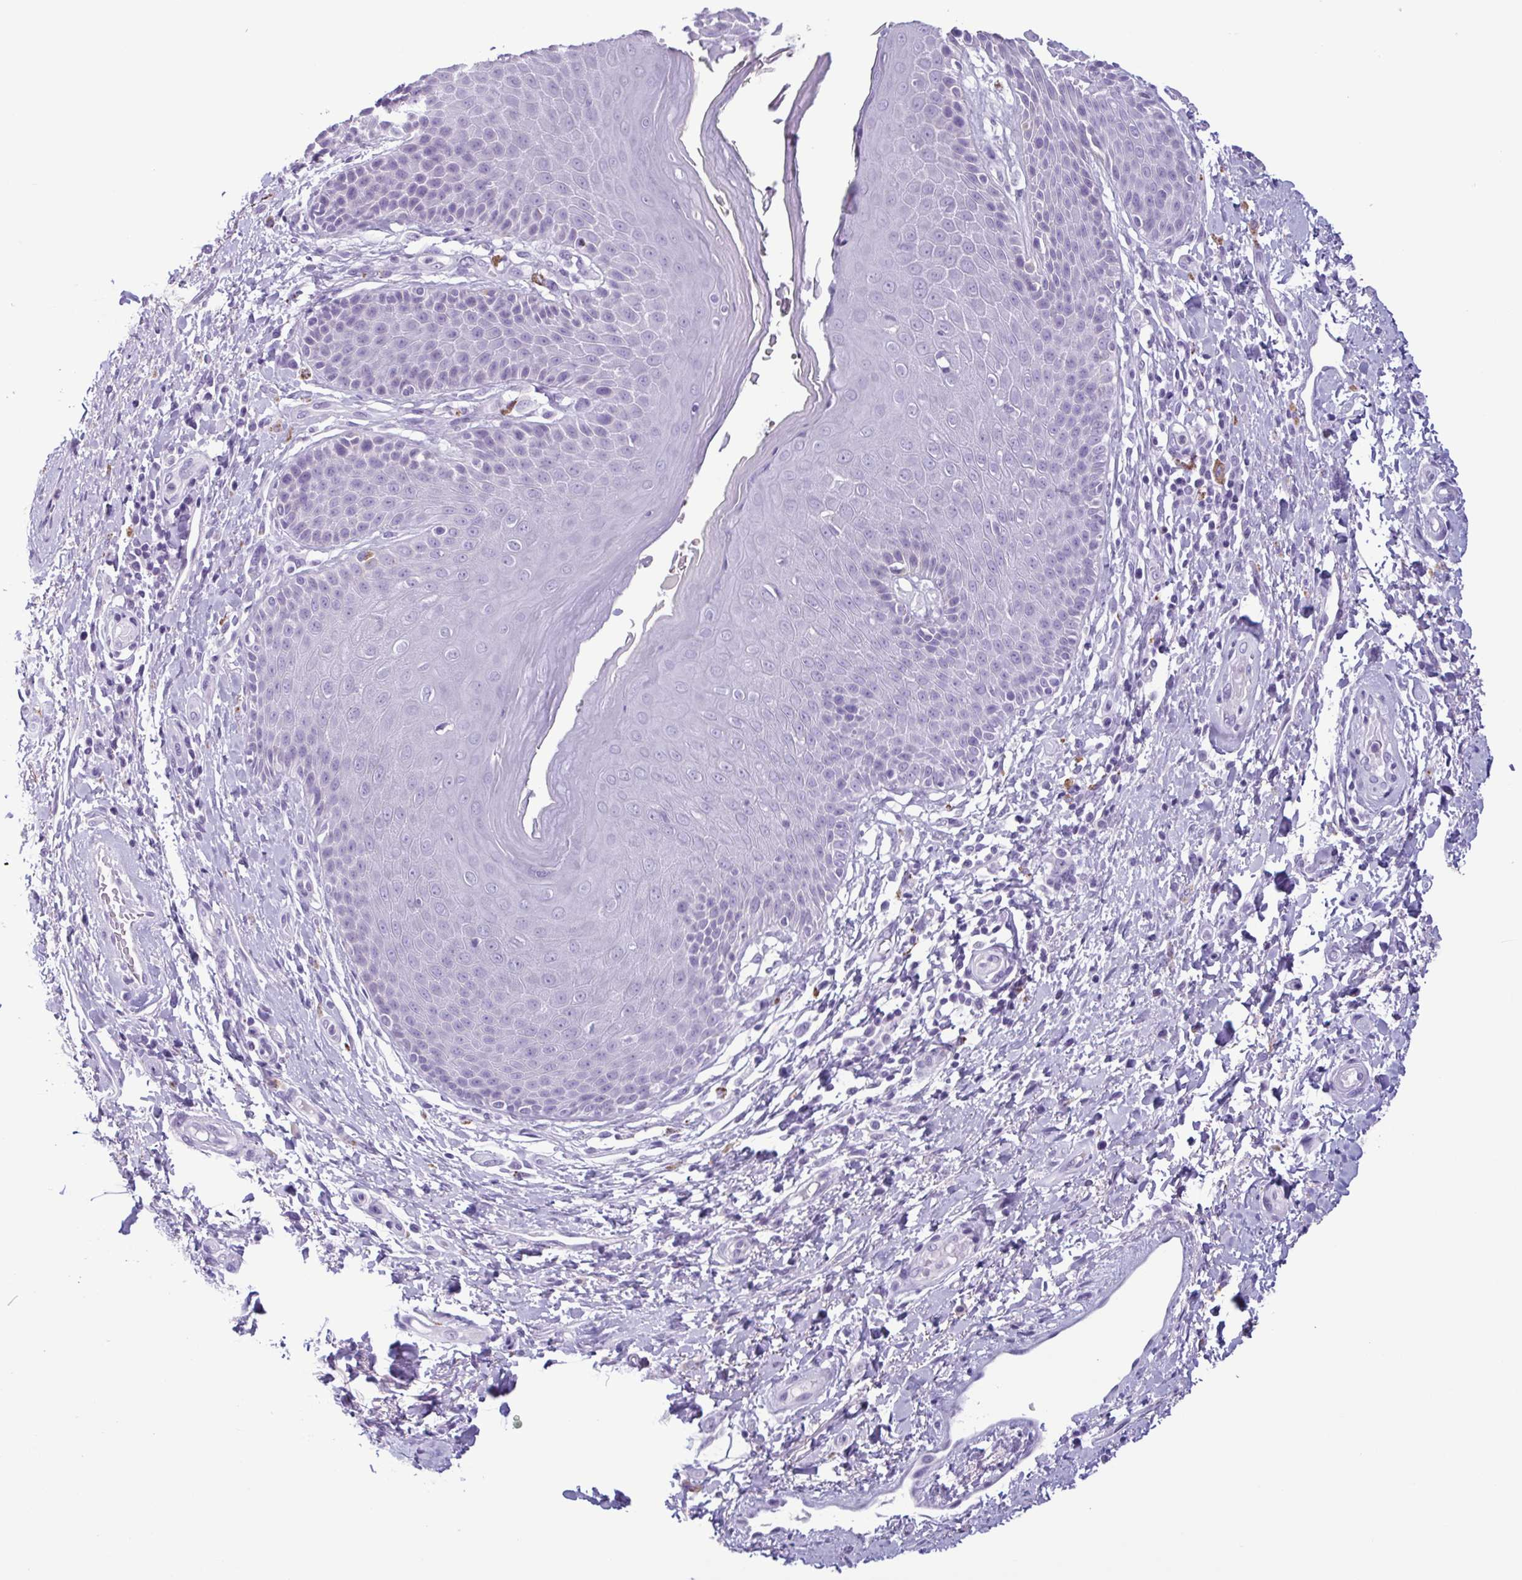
{"staining": {"intensity": "moderate", "quantity": "<25%", "location": "cytoplasmic/membranous"}, "tissue": "skin", "cell_type": "Epidermal cells", "image_type": "normal", "snomed": [{"axis": "morphology", "description": "Normal tissue, NOS"}, {"axis": "topography", "description": "Anal"}, {"axis": "topography", "description": "Peripheral nerve tissue"}], "caption": "Skin stained with DAB (3,3'-diaminobenzidine) IHC displays low levels of moderate cytoplasmic/membranous positivity in about <25% of epidermal cells. (IHC, brightfield microscopy, high magnification).", "gene": "LTF", "patient": {"sex": "male", "age": 51}}